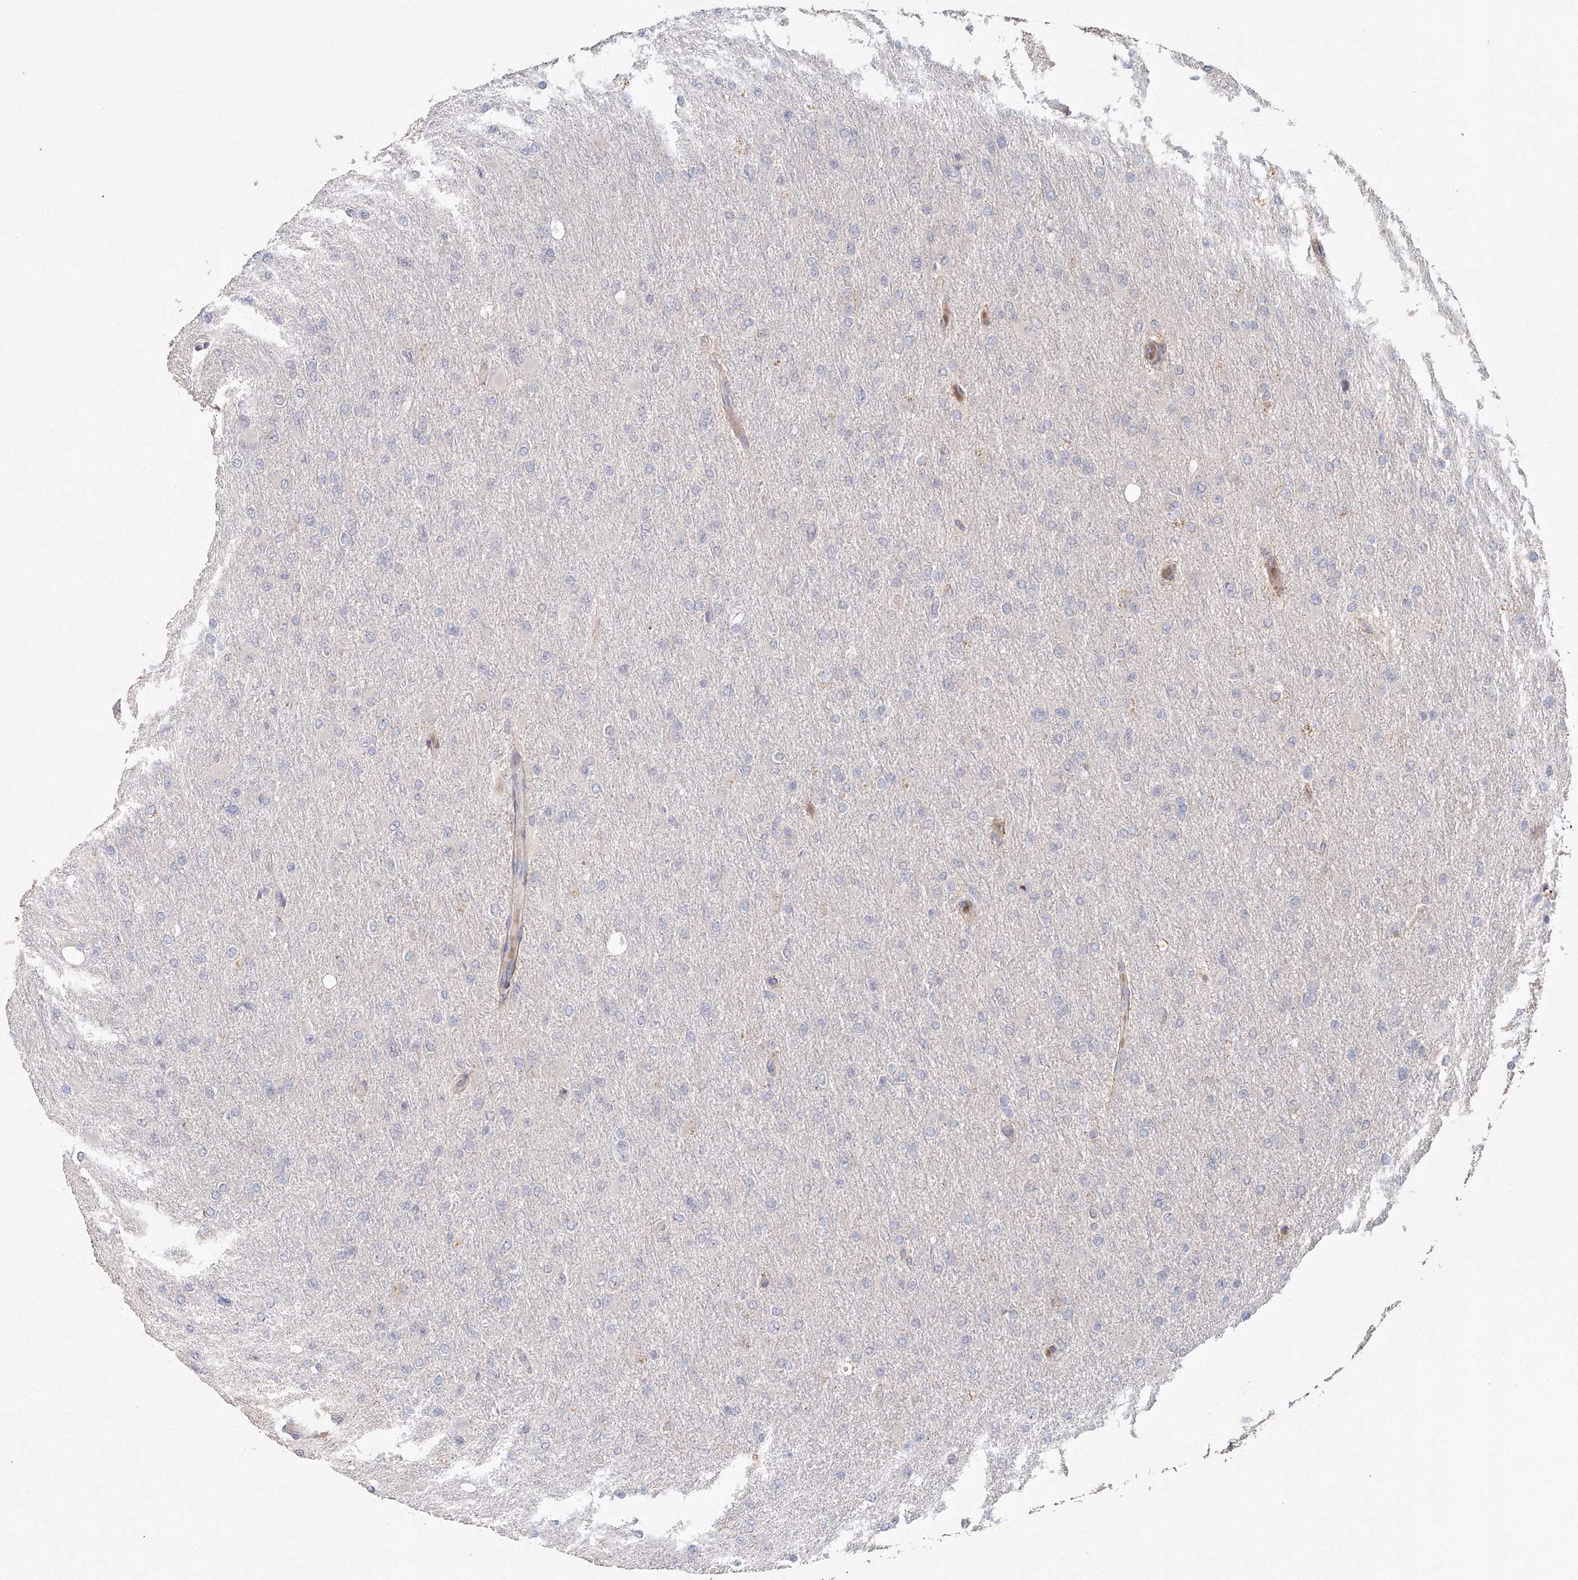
{"staining": {"intensity": "negative", "quantity": "none", "location": "none"}, "tissue": "glioma", "cell_type": "Tumor cells", "image_type": "cancer", "snomed": [{"axis": "morphology", "description": "Glioma, malignant, High grade"}, {"axis": "topography", "description": "Cerebral cortex"}], "caption": "Immunohistochemistry (IHC) of glioma demonstrates no positivity in tumor cells. (DAB (3,3'-diaminobenzidine) immunohistochemistry (IHC) with hematoxylin counter stain).", "gene": "TACC2", "patient": {"sex": "female", "age": 36}}